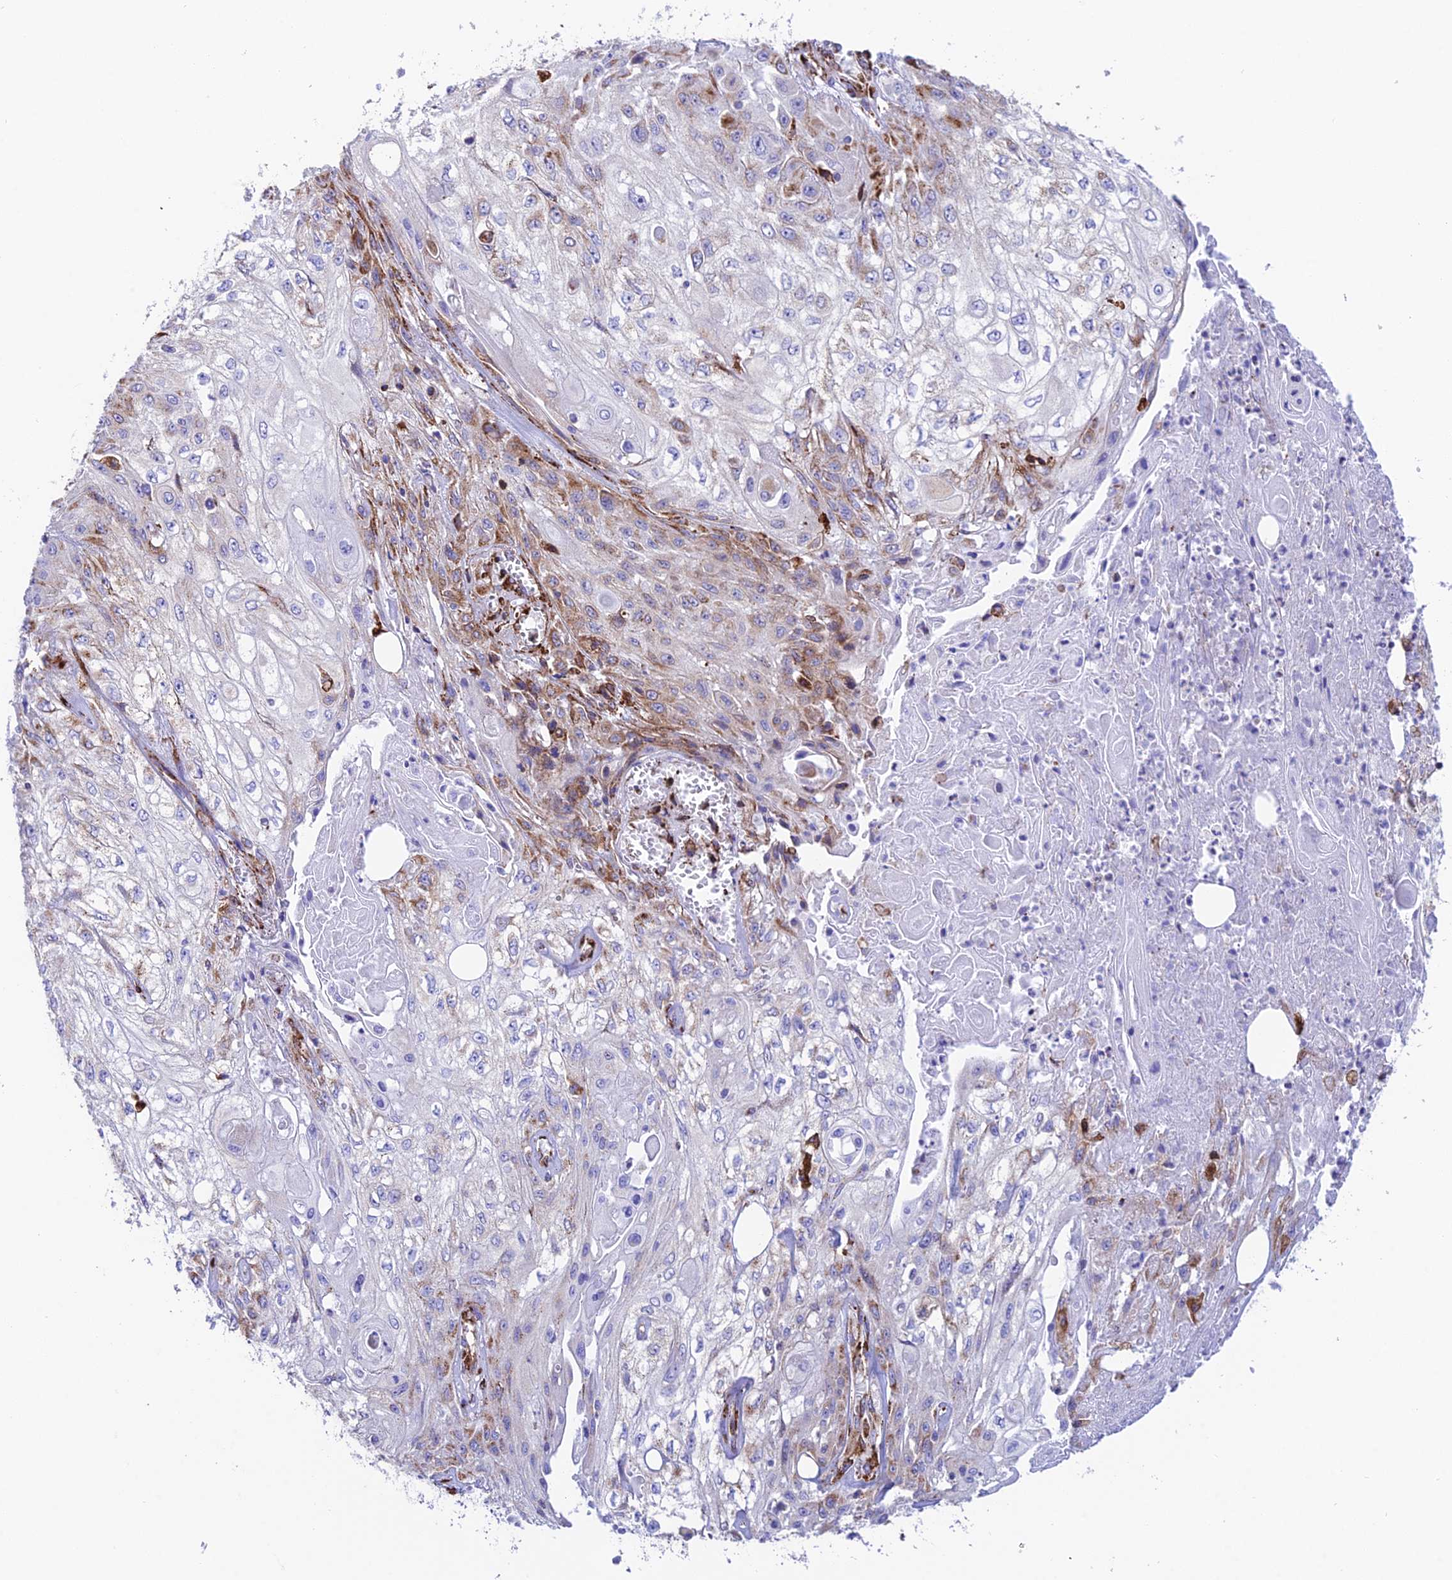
{"staining": {"intensity": "moderate", "quantity": "<25%", "location": "cytoplasmic/membranous"}, "tissue": "skin cancer", "cell_type": "Tumor cells", "image_type": "cancer", "snomed": [{"axis": "morphology", "description": "Squamous cell carcinoma, NOS"}, {"axis": "morphology", "description": "Squamous cell carcinoma, metastatic, NOS"}, {"axis": "topography", "description": "Skin"}, {"axis": "topography", "description": "Lymph node"}], "caption": "An image of human squamous cell carcinoma (skin) stained for a protein reveals moderate cytoplasmic/membranous brown staining in tumor cells.", "gene": "TUBGCP6", "patient": {"sex": "male", "age": 75}}